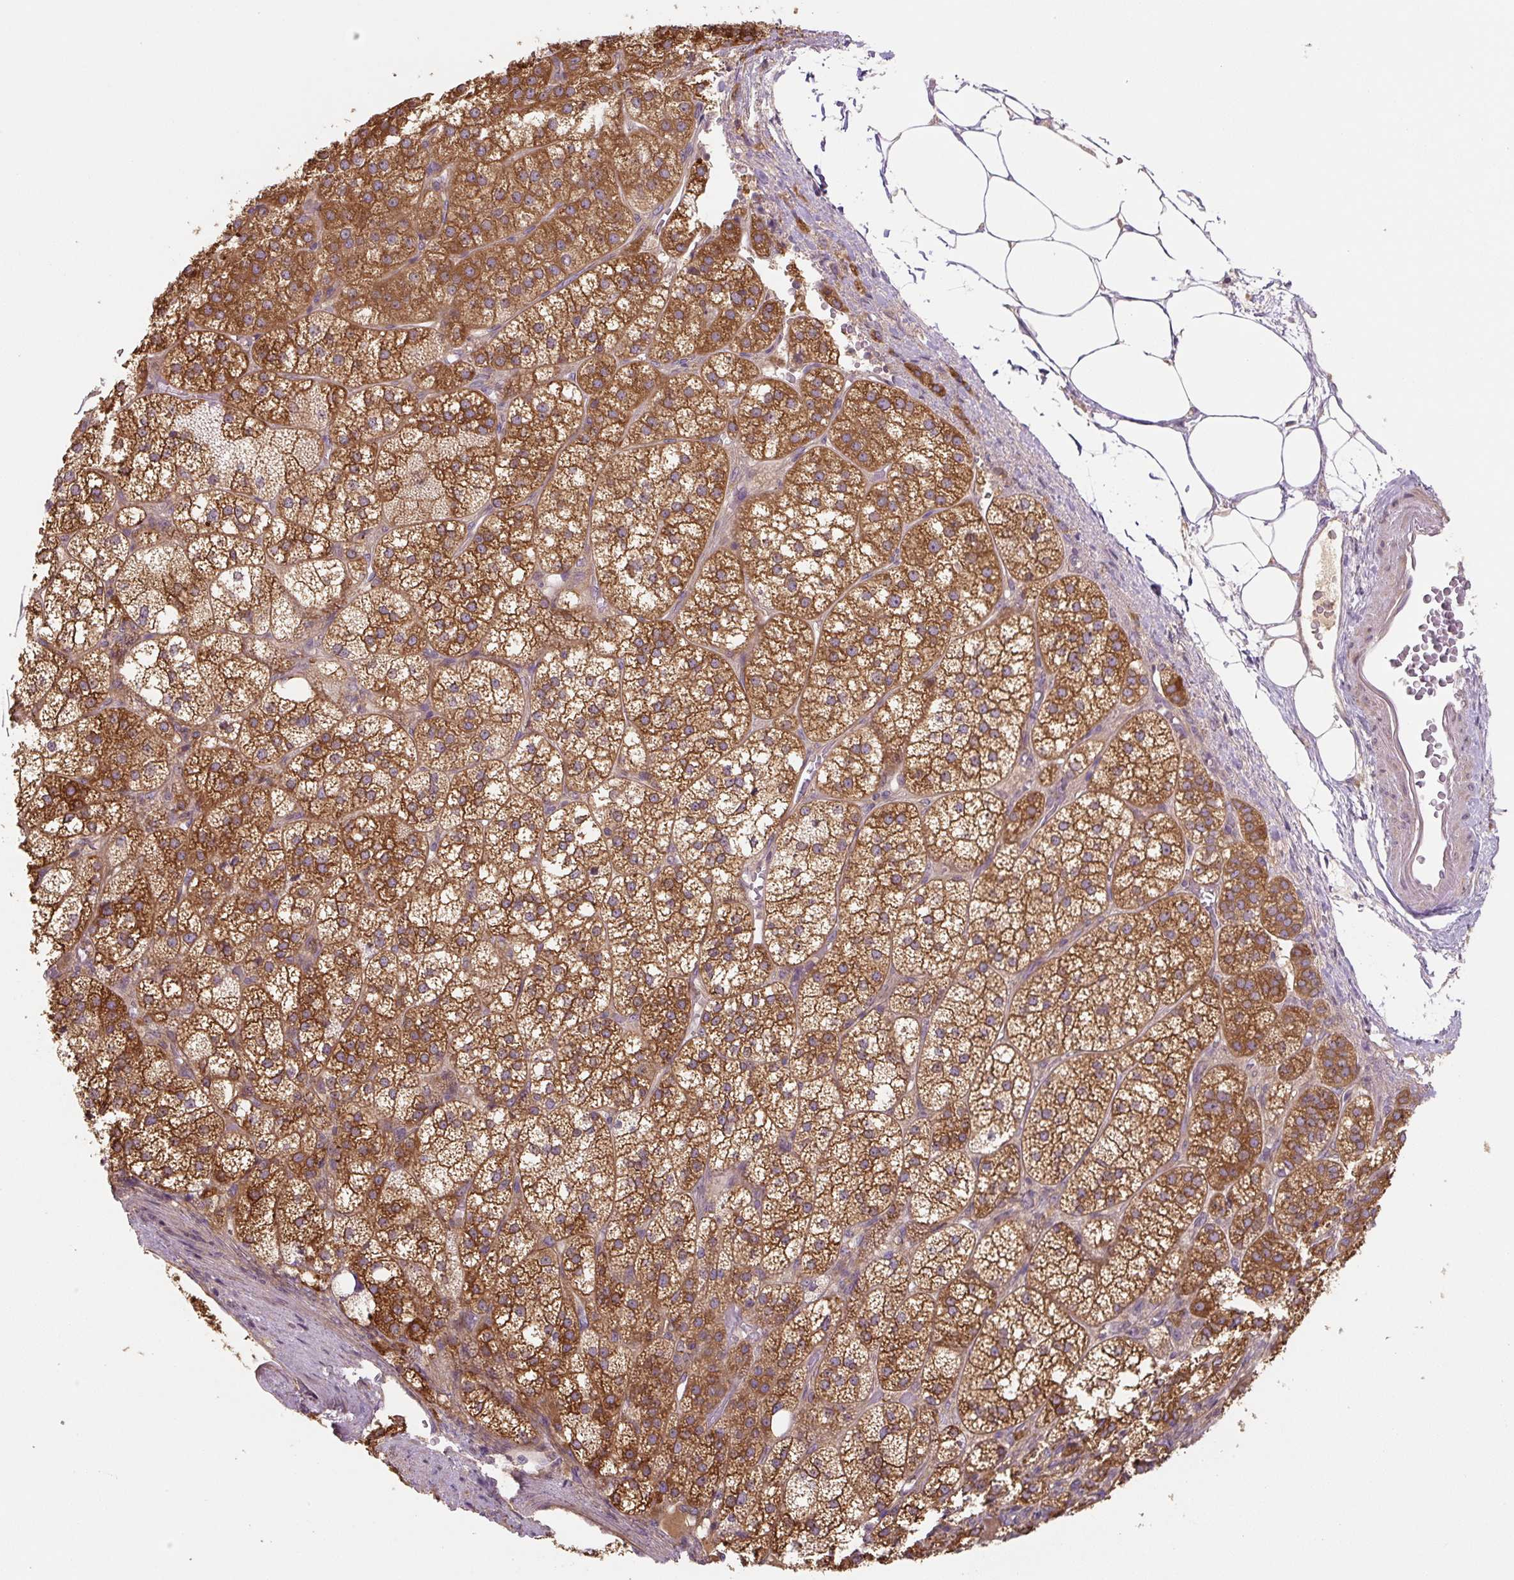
{"staining": {"intensity": "strong", "quantity": ">75%", "location": "cytoplasmic/membranous"}, "tissue": "adrenal gland", "cell_type": "Glandular cells", "image_type": "normal", "snomed": [{"axis": "morphology", "description": "Normal tissue, NOS"}, {"axis": "topography", "description": "Adrenal gland"}], "caption": "Adrenal gland stained with immunohistochemistry (IHC) exhibits strong cytoplasmic/membranous expression in about >75% of glandular cells. The staining is performed using DAB (3,3'-diaminobenzidine) brown chromogen to label protein expression. The nuclei are counter-stained blue using hematoxylin.", "gene": "C2orf73", "patient": {"sex": "female", "age": 60}}